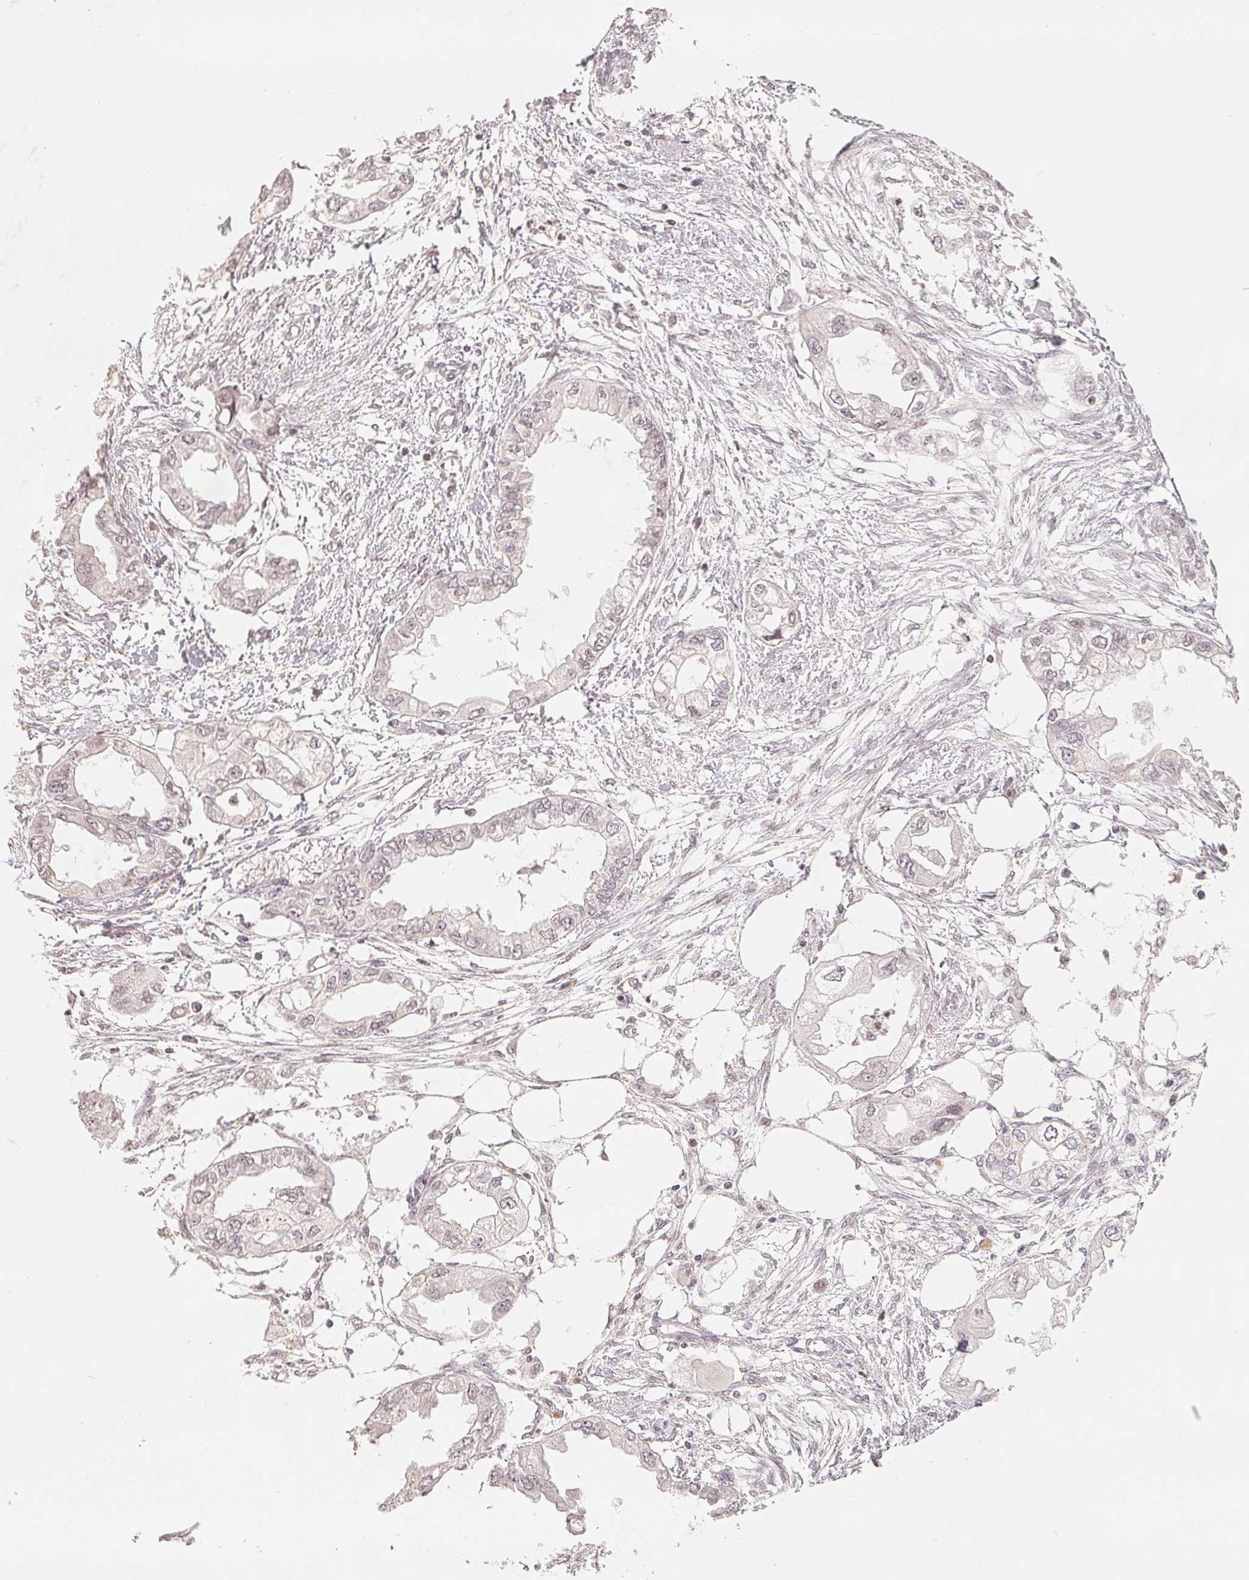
{"staining": {"intensity": "negative", "quantity": "none", "location": "none"}, "tissue": "endometrial cancer", "cell_type": "Tumor cells", "image_type": "cancer", "snomed": [{"axis": "morphology", "description": "Adenocarcinoma, NOS"}, {"axis": "morphology", "description": "Adenocarcinoma, metastatic, NOS"}, {"axis": "topography", "description": "Adipose tissue"}, {"axis": "topography", "description": "Endometrium"}], "caption": "Endometrial metastatic adenocarcinoma stained for a protein using immunohistochemistry shows no staining tumor cells.", "gene": "CCDC138", "patient": {"sex": "female", "age": 67}}